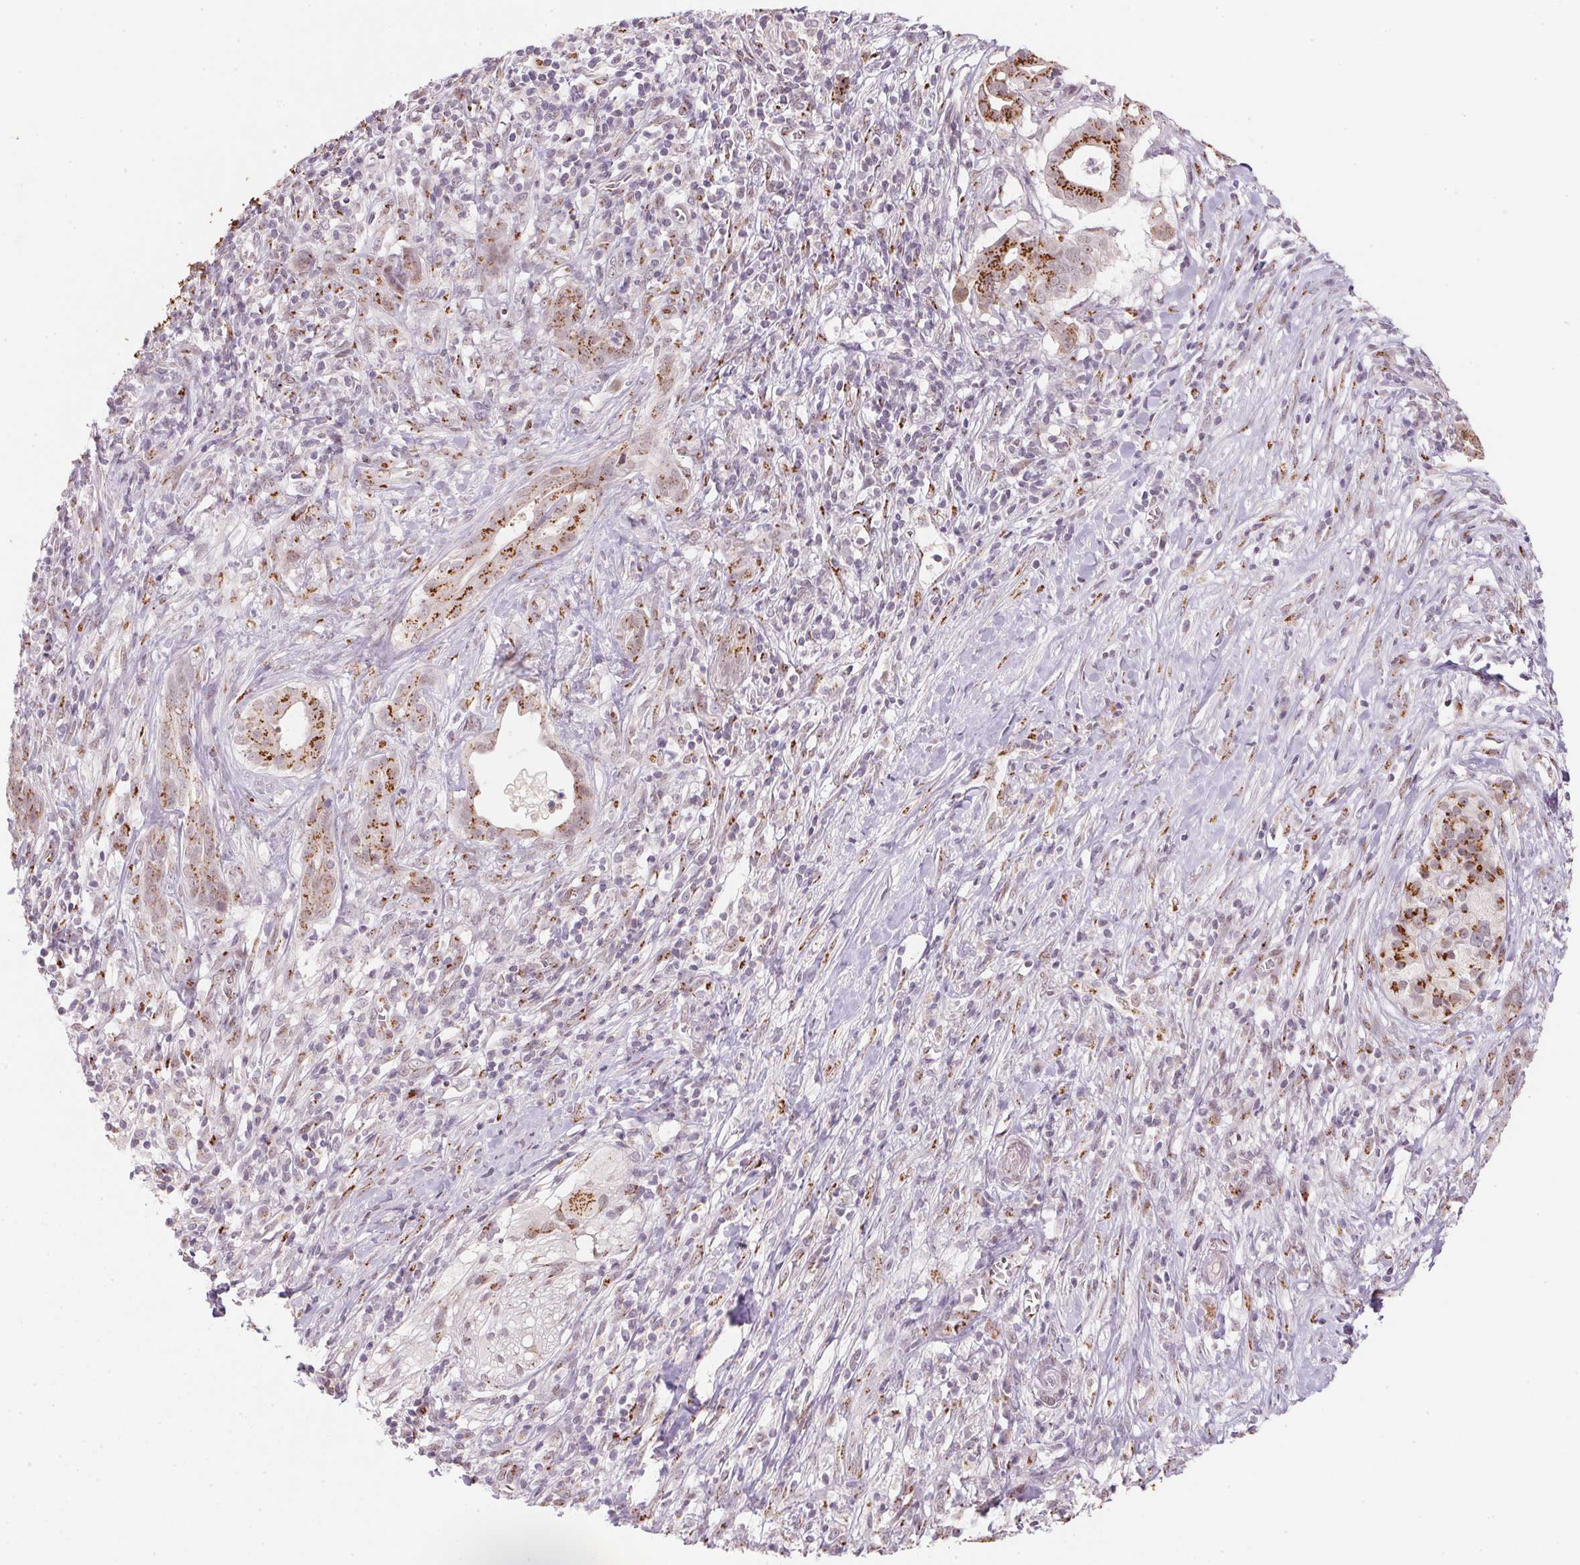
{"staining": {"intensity": "strong", "quantity": ">75%", "location": "cytoplasmic/membranous"}, "tissue": "pancreatic cancer", "cell_type": "Tumor cells", "image_type": "cancer", "snomed": [{"axis": "morphology", "description": "Adenocarcinoma, NOS"}, {"axis": "topography", "description": "Pancreas"}], "caption": "A photomicrograph of human pancreatic cancer (adenocarcinoma) stained for a protein demonstrates strong cytoplasmic/membranous brown staining in tumor cells. (brown staining indicates protein expression, while blue staining denotes nuclei).", "gene": "RAB22A", "patient": {"sex": "male", "age": 61}}